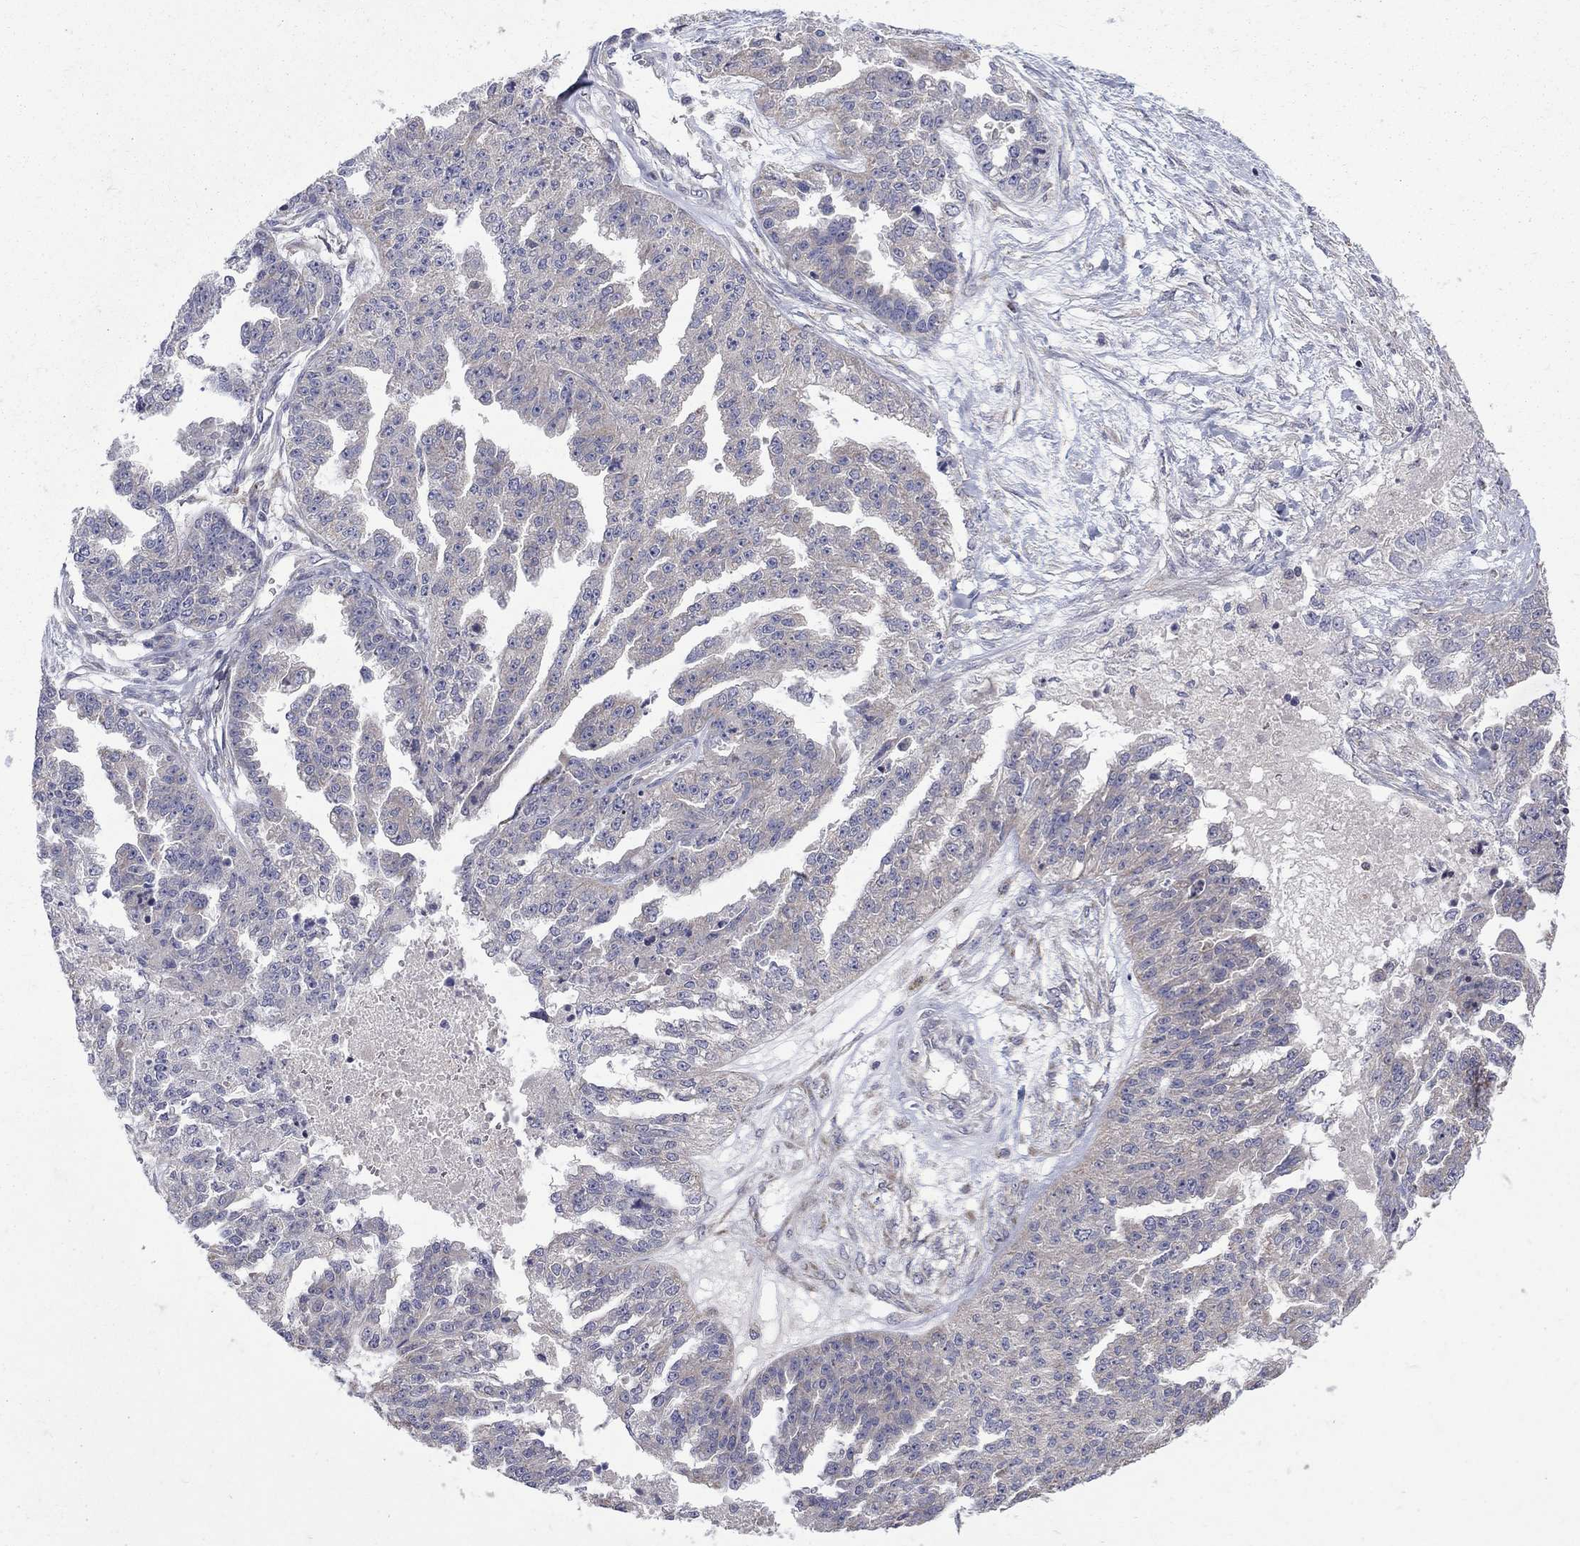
{"staining": {"intensity": "negative", "quantity": "none", "location": "none"}, "tissue": "ovarian cancer", "cell_type": "Tumor cells", "image_type": "cancer", "snomed": [{"axis": "morphology", "description": "Cystadenocarcinoma, serous, NOS"}, {"axis": "topography", "description": "Ovary"}], "caption": "Tumor cells are negative for brown protein staining in ovarian cancer (serous cystadenocarcinoma).", "gene": "SH2B1", "patient": {"sex": "female", "age": 58}}